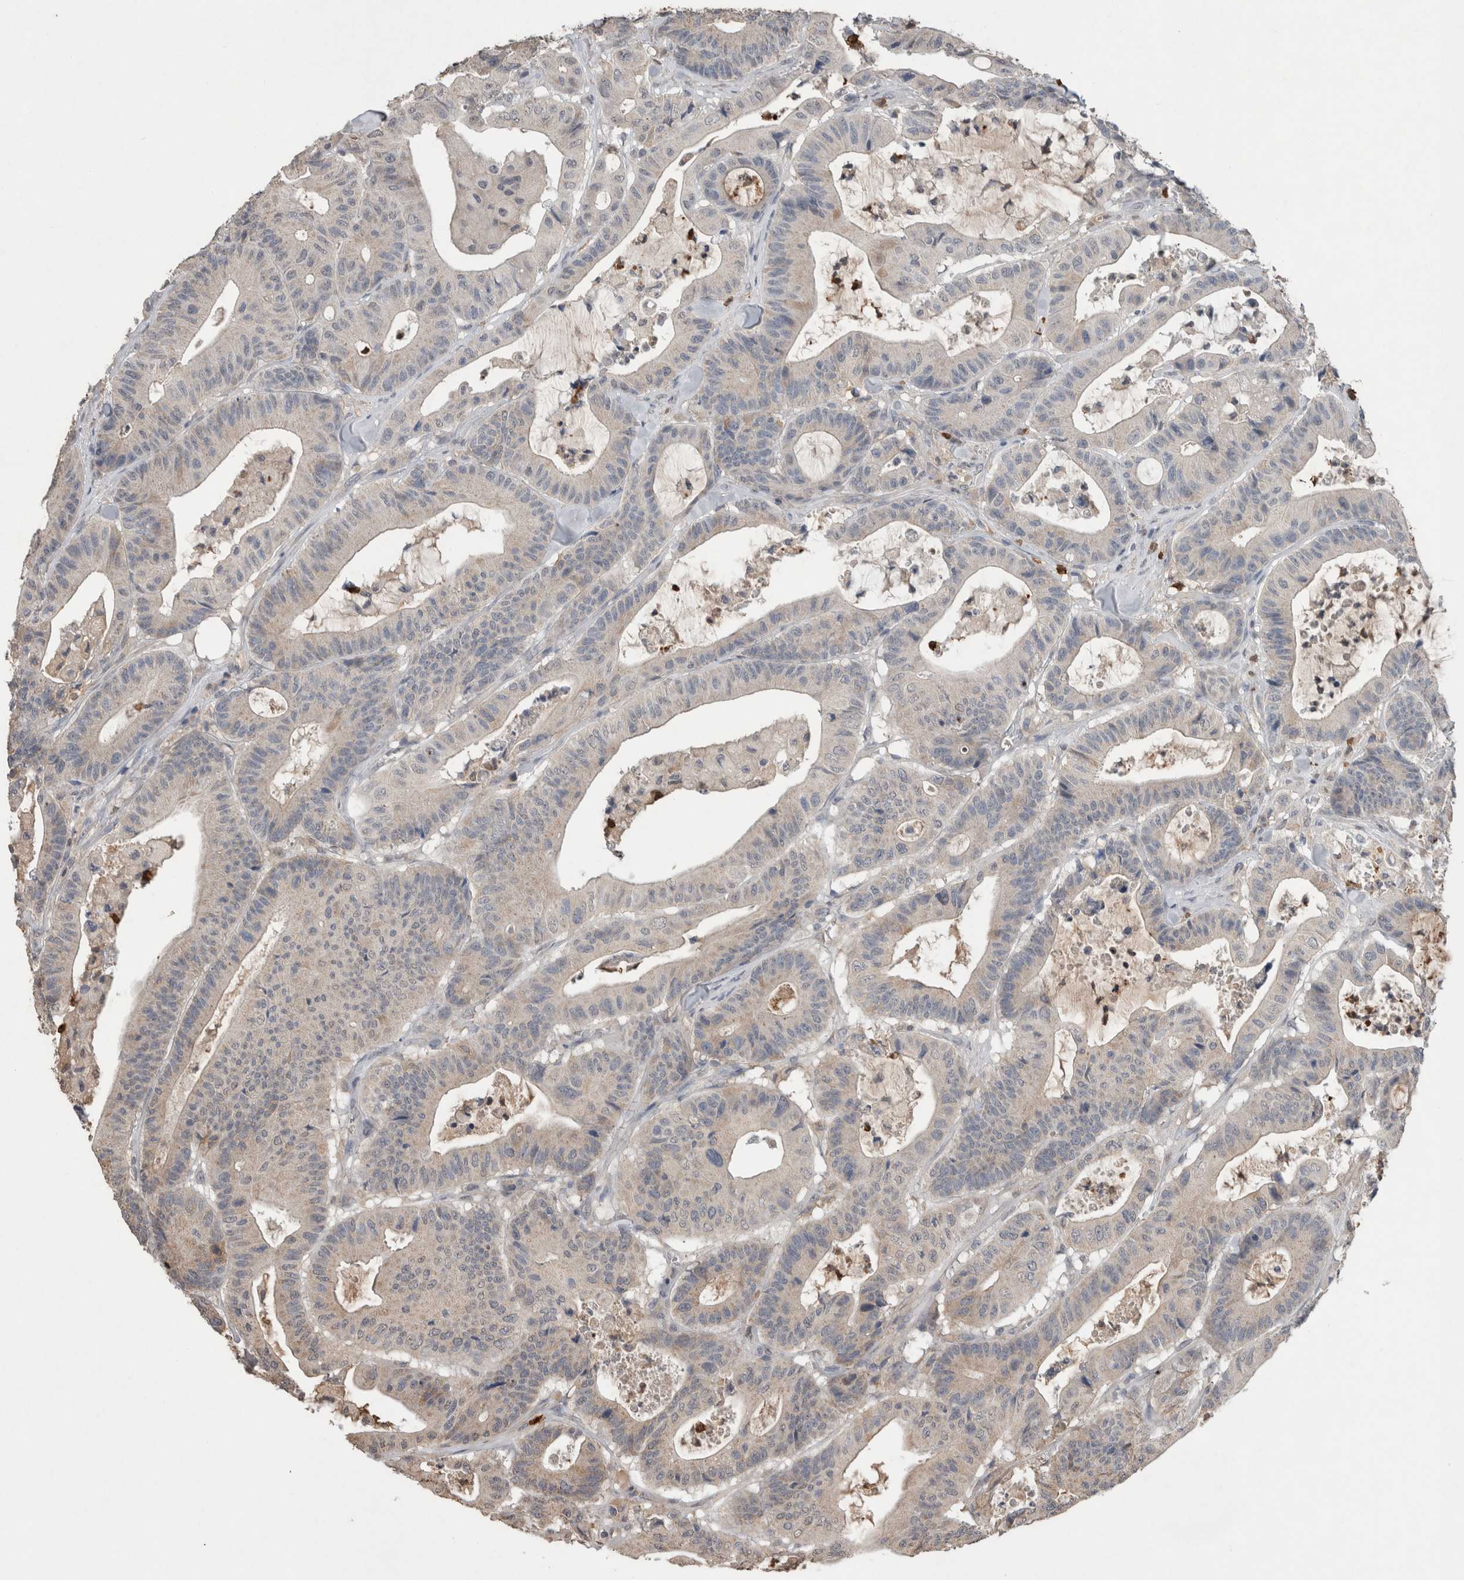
{"staining": {"intensity": "weak", "quantity": "<25%", "location": "cytoplasmic/membranous"}, "tissue": "colorectal cancer", "cell_type": "Tumor cells", "image_type": "cancer", "snomed": [{"axis": "morphology", "description": "Adenocarcinoma, NOS"}, {"axis": "topography", "description": "Colon"}], "caption": "Image shows no protein expression in tumor cells of colorectal cancer tissue.", "gene": "FABP7", "patient": {"sex": "female", "age": 84}}